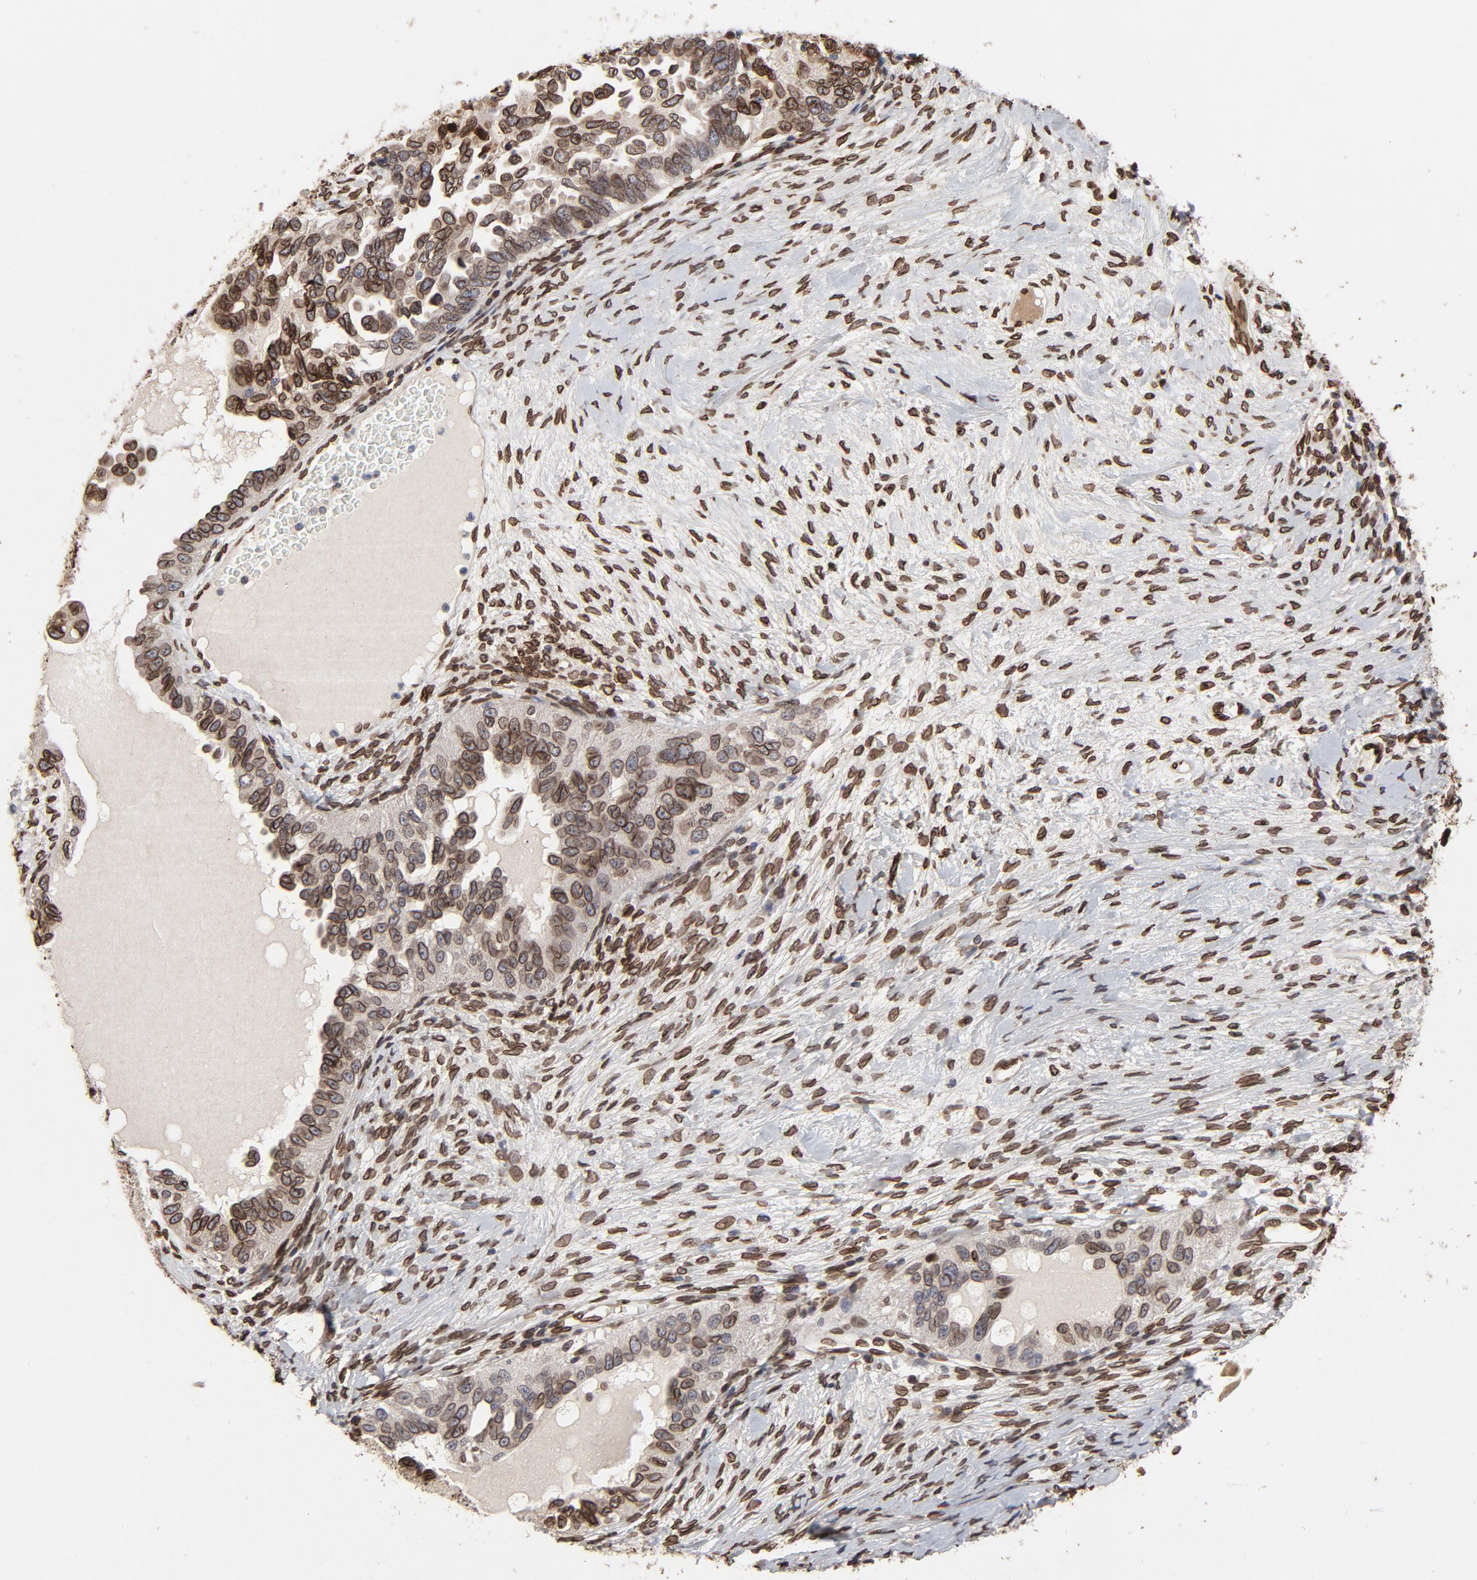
{"staining": {"intensity": "strong", "quantity": "25%-75%", "location": "cytoplasmic/membranous,nuclear"}, "tissue": "ovarian cancer", "cell_type": "Tumor cells", "image_type": "cancer", "snomed": [{"axis": "morphology", "description": "Cystadenocarcinoma, serous, NOS"}, {"axis": "topography", "description": "Ovary"}], "caption": "Immunohistochemistry (IHC) (DAB (3,3'-diaminobenzidine)) staining of human ovarian cancer (serous cystadenocarcinoma) displays strong cytoplasmic/membranous and nuclear protein staining in approximately 25%-75% of tumor cells. (DAB (3,3'-diaminobenzidine) IHC, brown staining for protein, blue staining for nuclei).", "gene": "LMNA", "patient": {"sex": "female", "age": 82}}